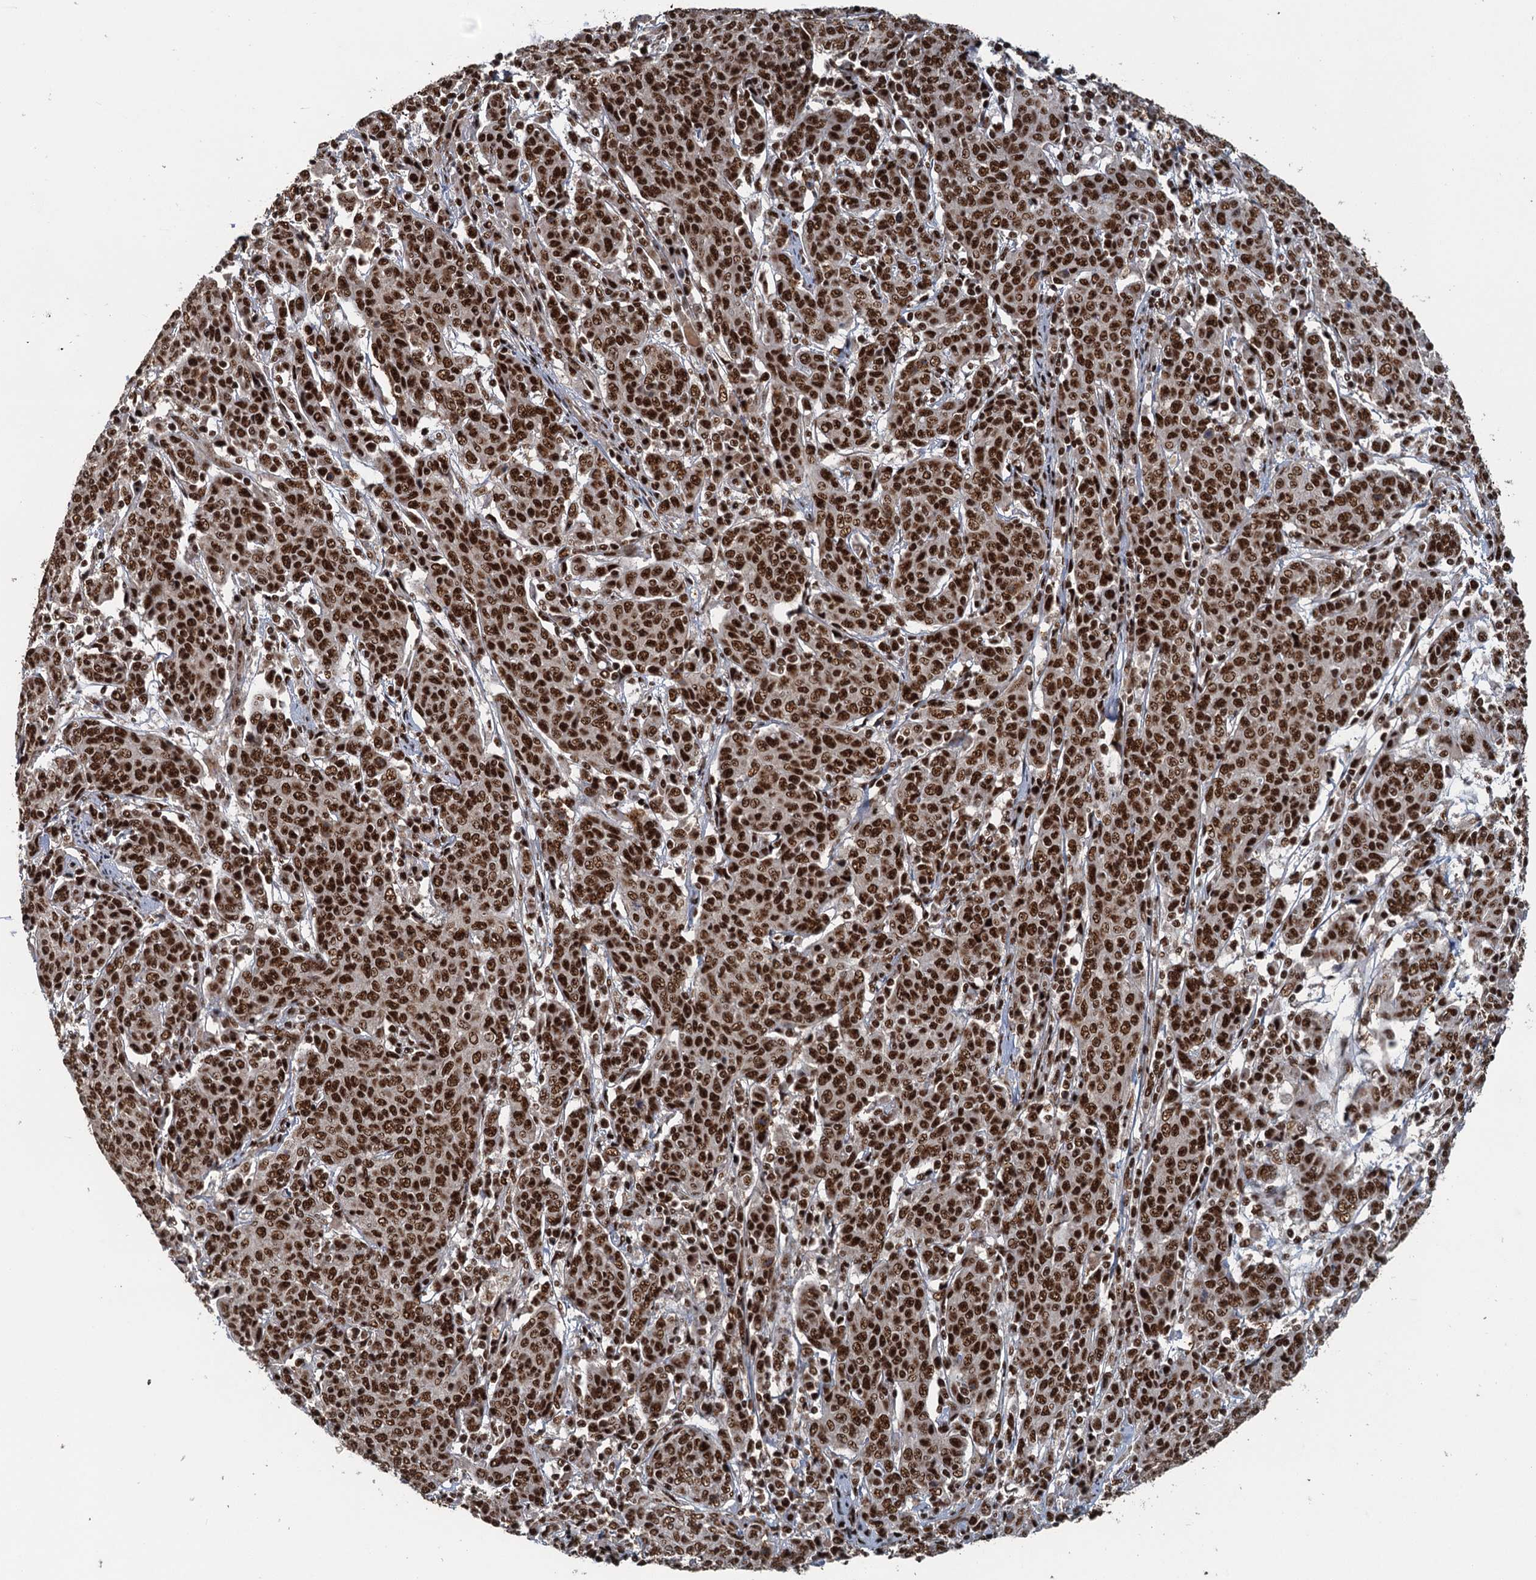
{"staining": {"intensity": "moderate", "quantity": ">75%", "location": "nuclear"}, "tissue": "cervical cancer", "cell_type": "Tumor cells", "image_type": "cancer", "snomed": [{"axis": "morphology", "description": "Squamous cell carcinoma, NOS"}, {"axis": "topography", "description": "Cervix"}], "caption": "DAB immunohistochemical staining of human cervical cancer (squamous cell carcinoma) shows moderate nuclear protein positivity in about >75% of tumor cells. (brown staining indicates protein expression, while blue staining denotes nuclei).", "gene": "ZC3H18", "patient": {"sex": "female", "age": 67}}